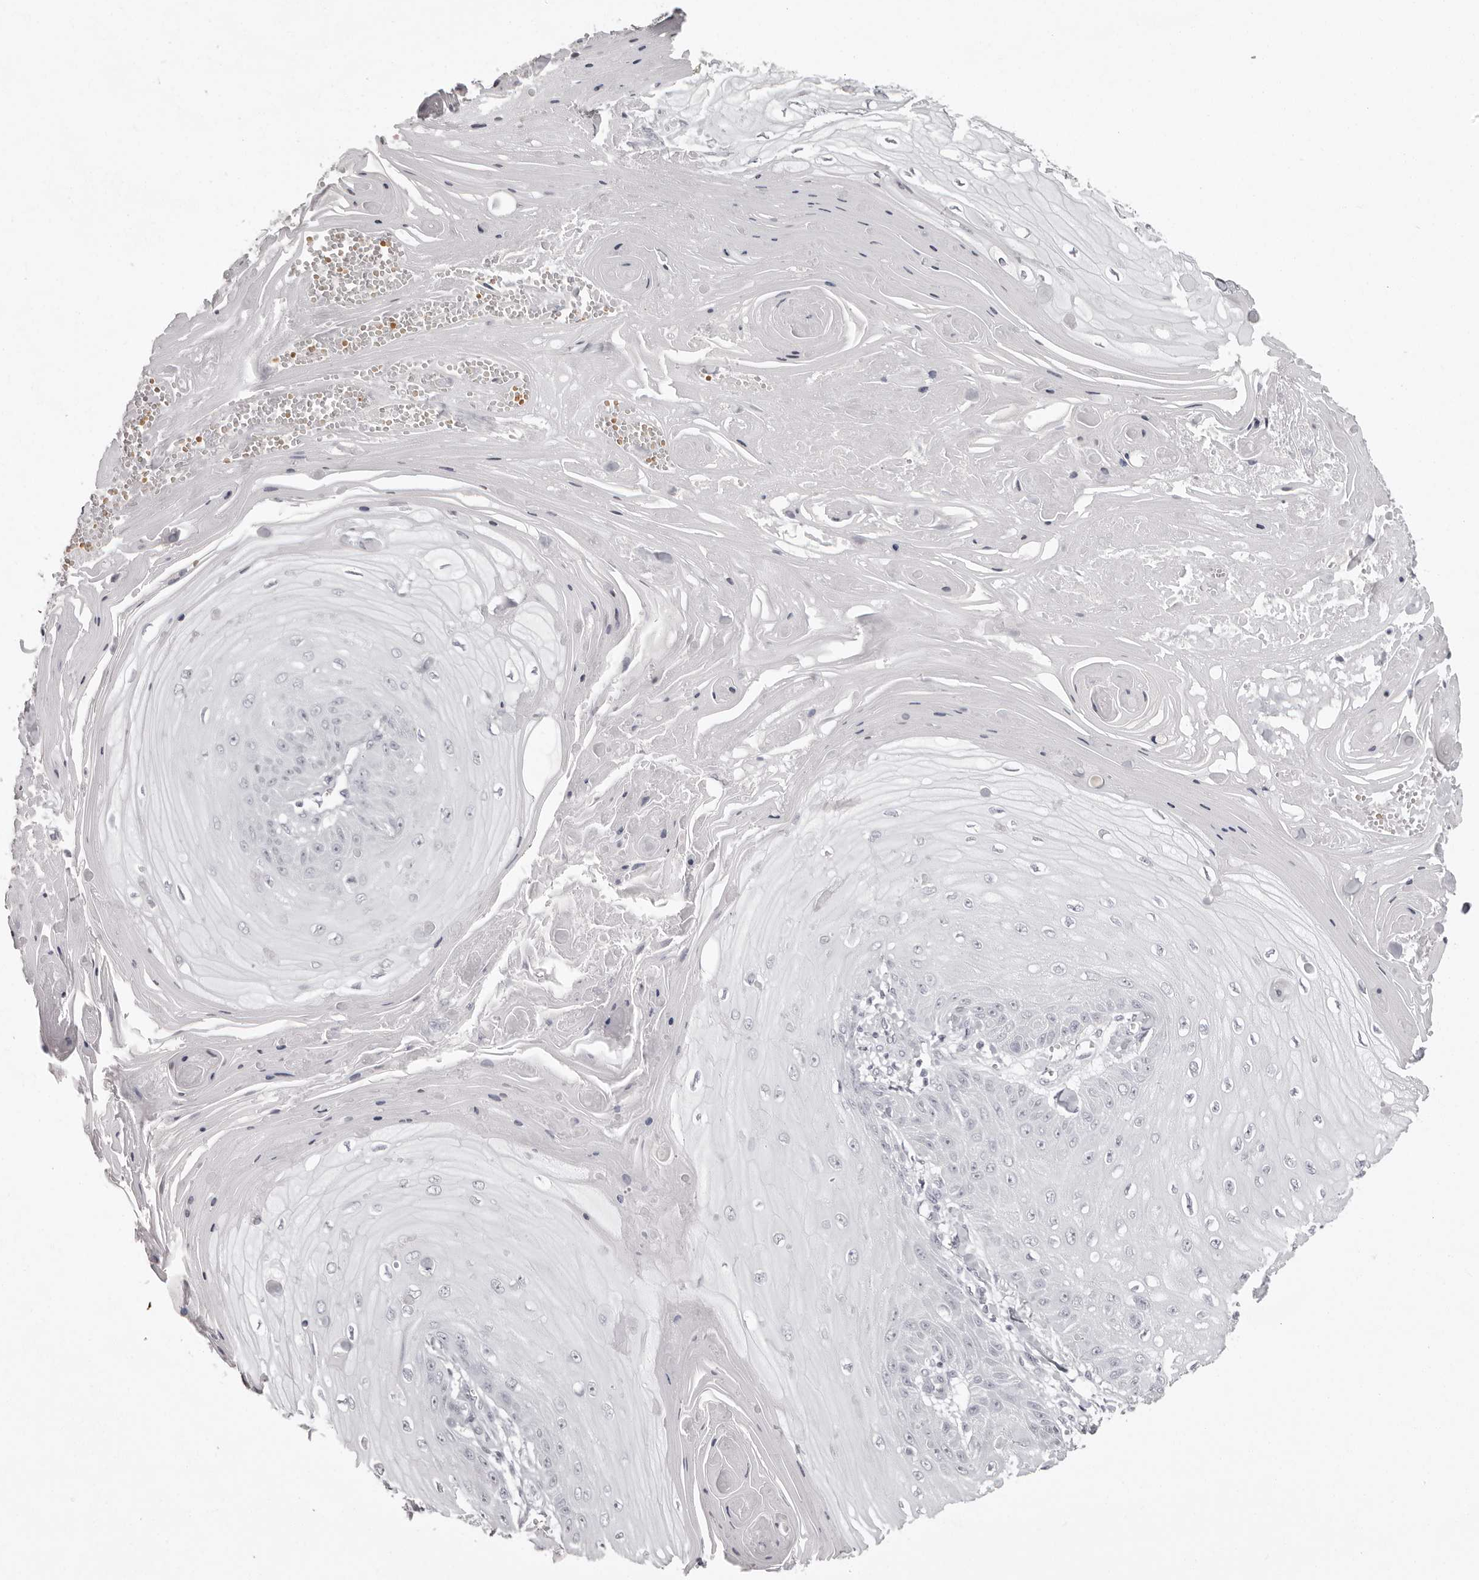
{"staining": {"intensity": "negative", "quantity": "none", "location": "none"}, "tissue": "skin cancer", "cell_type": "Tumor cells", "image_type": "cancer", "snomed": [{"axis": "morphology", "description": "Squamous cell carcinoma, NOS"}, {"axis": "topography", "description": "Skin"}], "caption": "Photomicrograph shows no significant protein staining in tumor cells of skin cancer.", "gene": "C8orf74", "patient": {"sex": "male", "age": 74}}